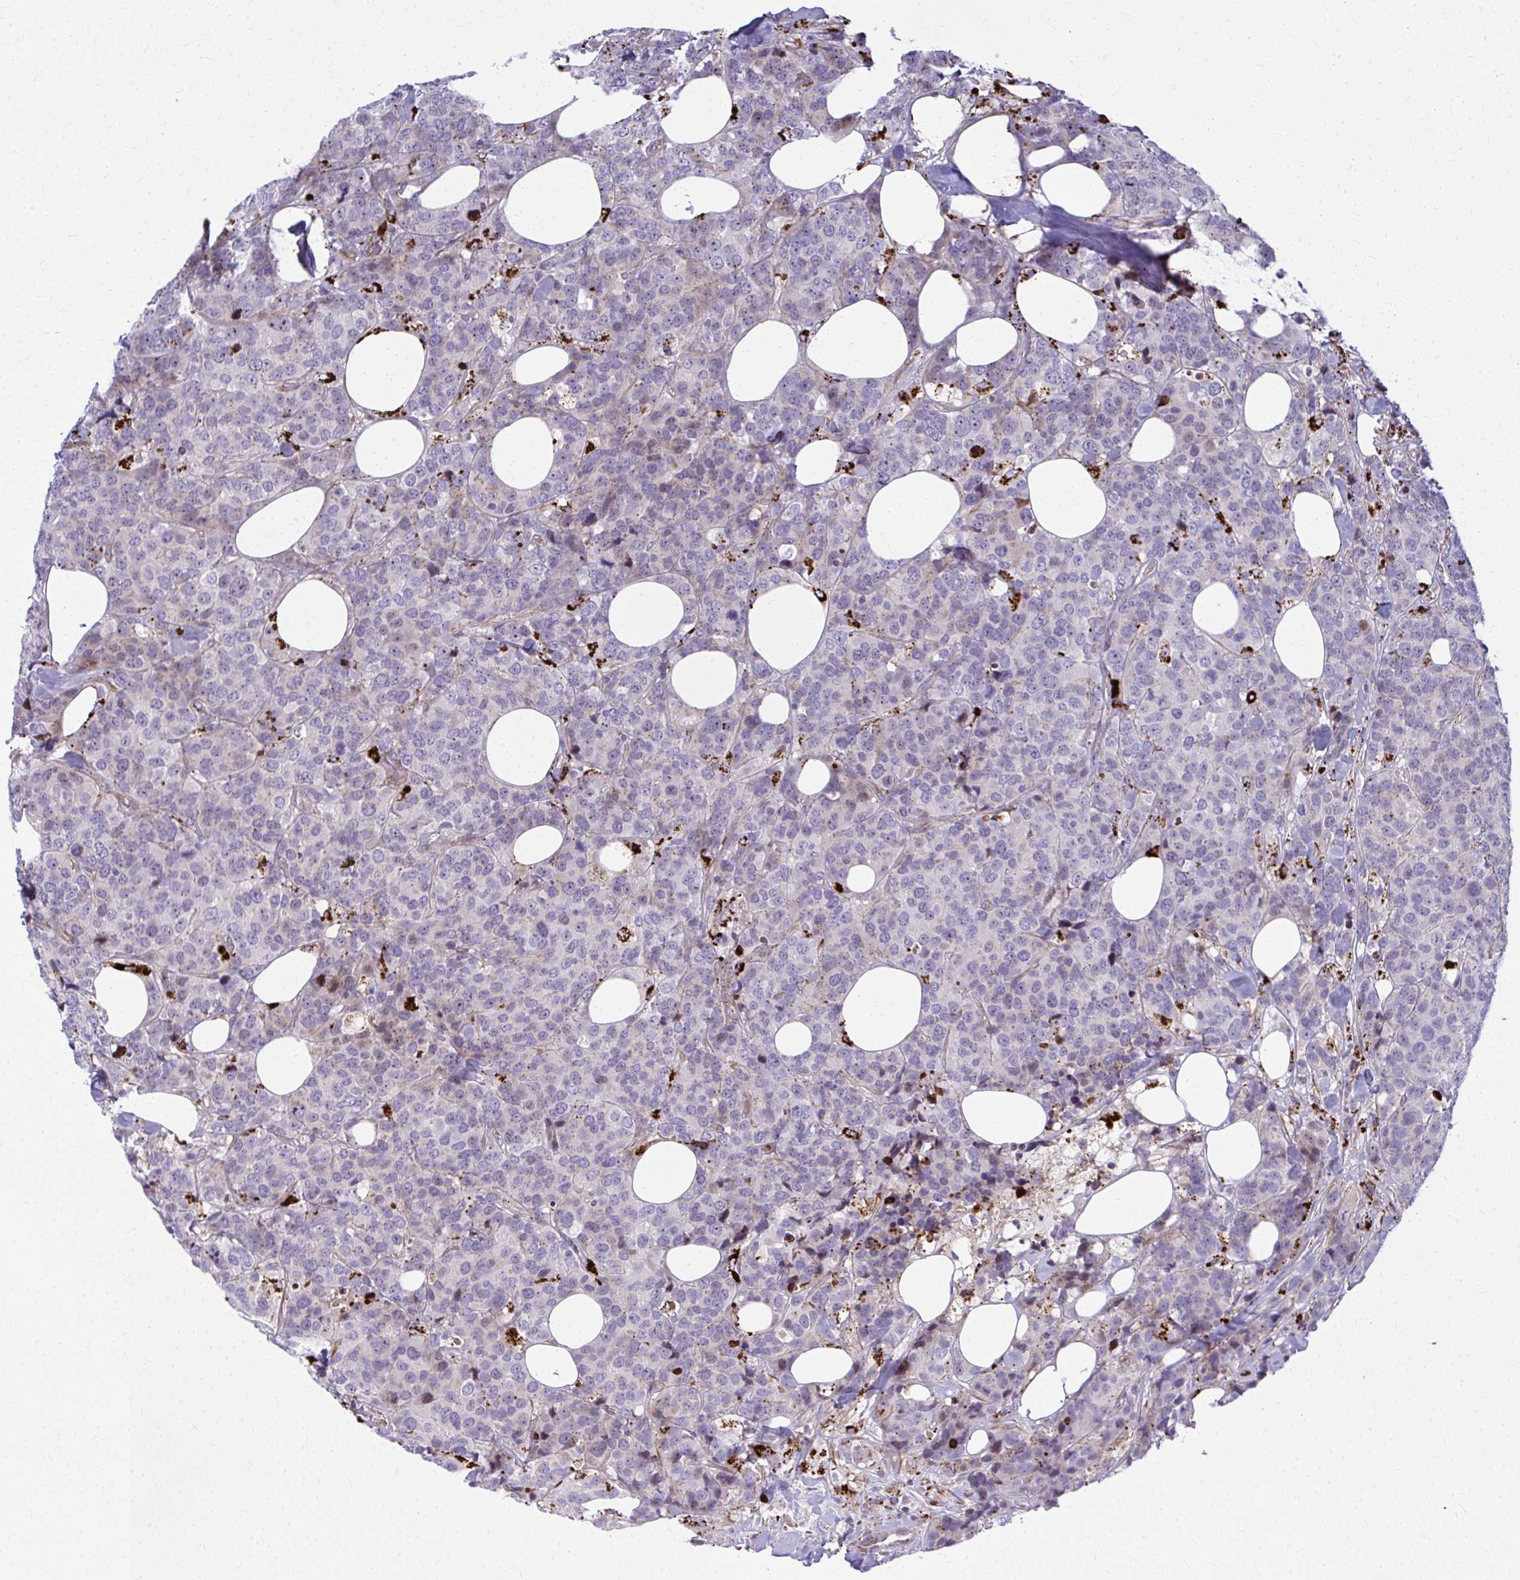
{"staining": {"intensity": "weak", "quantity": "<25%", "location": "nuclear"}, "tissue": "breast cancer", "cell_type": "Tumor cells", "image_type": "cancer", "snomed": [{"axis": "morphology", "description": "Lobular carcinoma"}, {"axis": "topography", "description": "Breast"}], "caption": "Breast cancer stained for a protein using immunohistochemistry shows no positivity tumor cells.", "gene": "LRRC4B", "patient": {"sex": "female", "age": 59}}